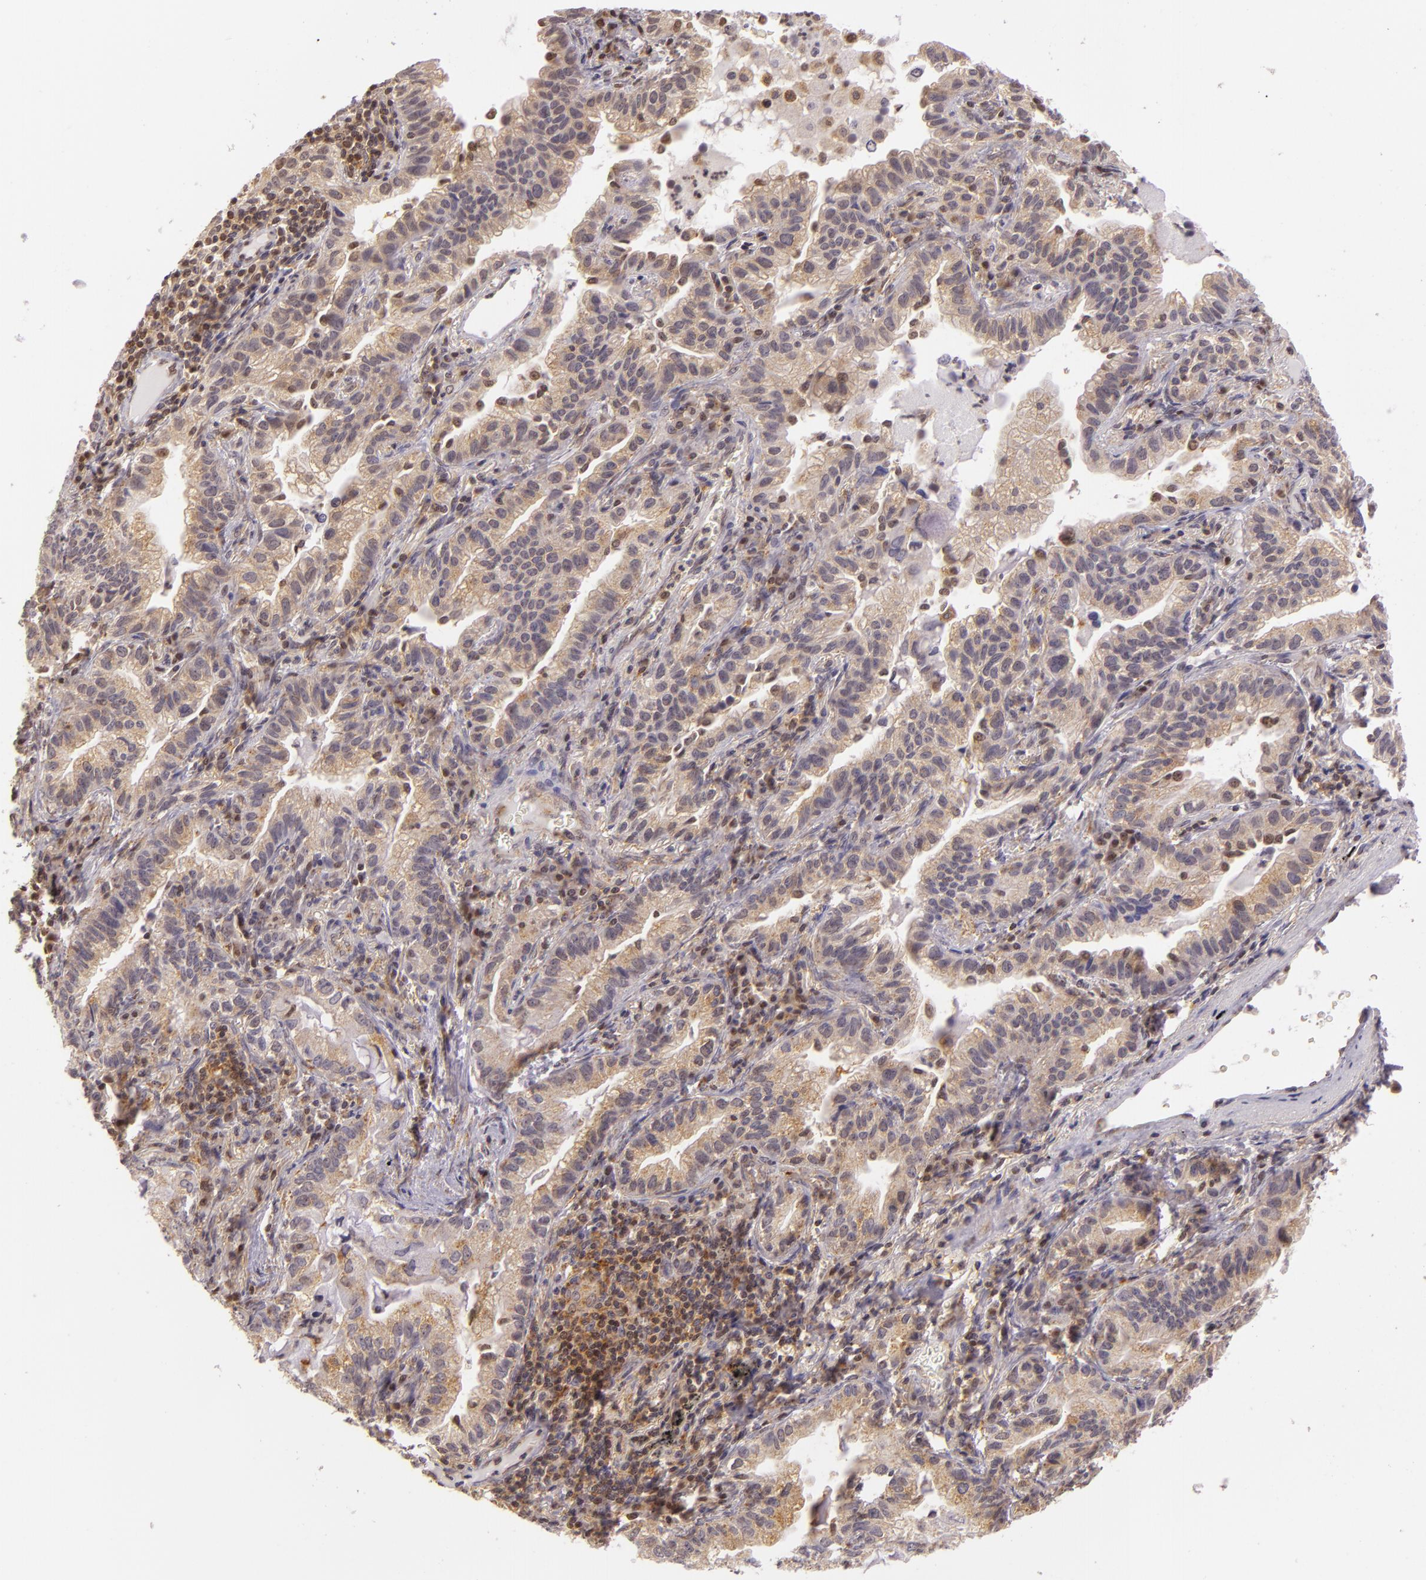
{"staining": {"intensity": "moderate", "quantity": "25%-75%", "location": "cytoplasmic/membranous"}, "tissue": "lung cancer", "cell_type": "Tumor cells", "image_type": "cancer", "snomed": [{"axis": "morphology", "description": "Adenocarcinoma, NOS"}, {"axis": "topography", "description": "Lung"}], "caption": "IHC of lung cancer (adenocarcinoma) demonstrates medium levels of moderate cytoplasmic/membranous positivity in approximately 25%-75% of tumor cells.", "gene": "IMPDH1", "patient": {"sex": "female", "age": 50}}